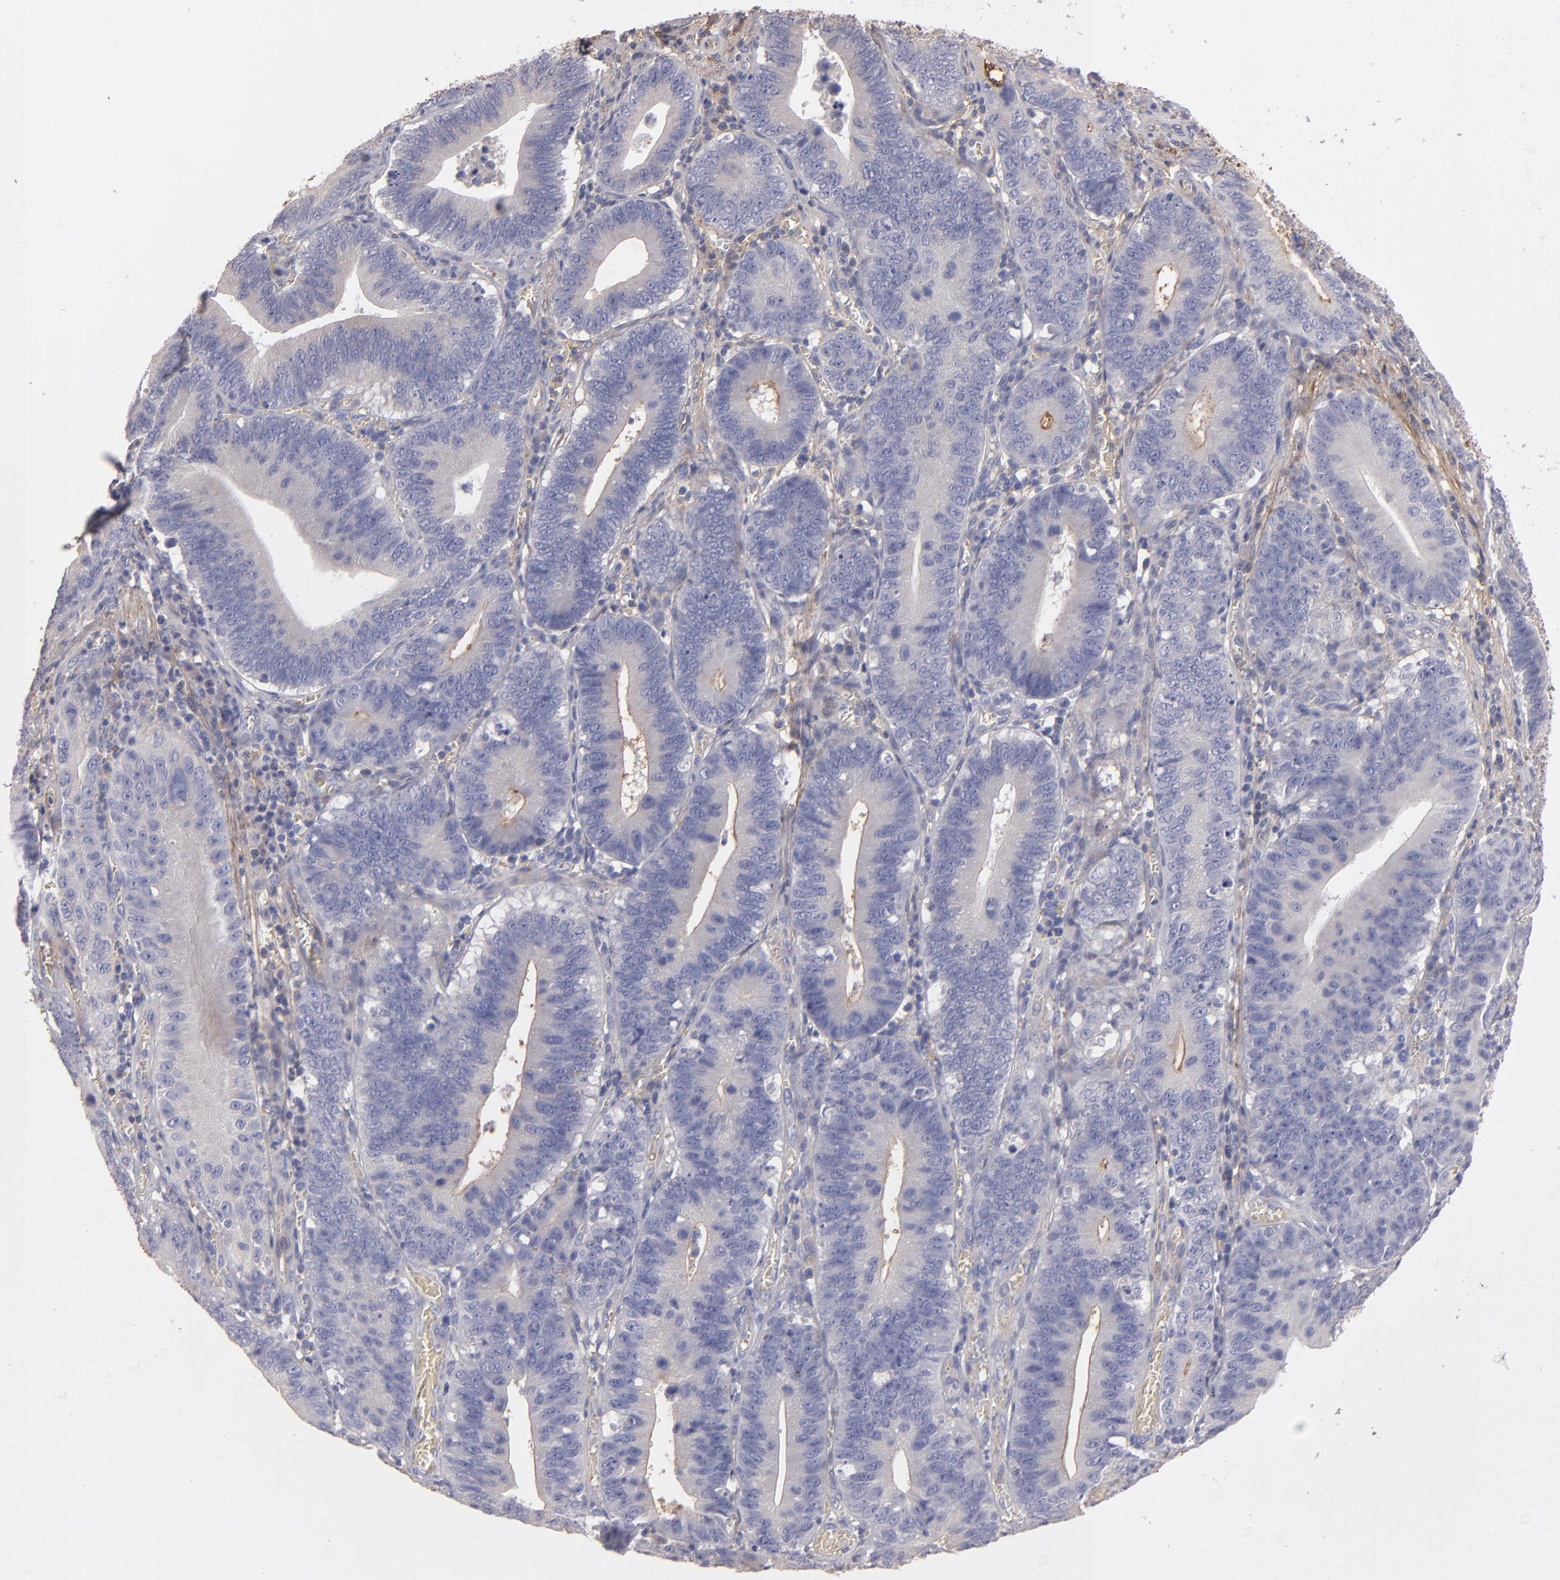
{"staining": {"intensity": "negative", "quantity": "none", "location": "none"}, "tissue": "stomach cancer", "cell_type": "Tumor cells", "image_type": "cancer", "snomed": [{"axis": "morphology", "description": "Adenocarcinoma, NOS"}, {"axis": "topography", "description": "Stomach"}, {"axis": "topography", "description": "Gastric cardia"}], "caption": "IHC photomicrograph of human stomach adenocarcinoma stained for a protein (brown), which shows no staining in tumor cells.", "gene": "FBLN1", "patient": {"sex": "male", "age": 59}}